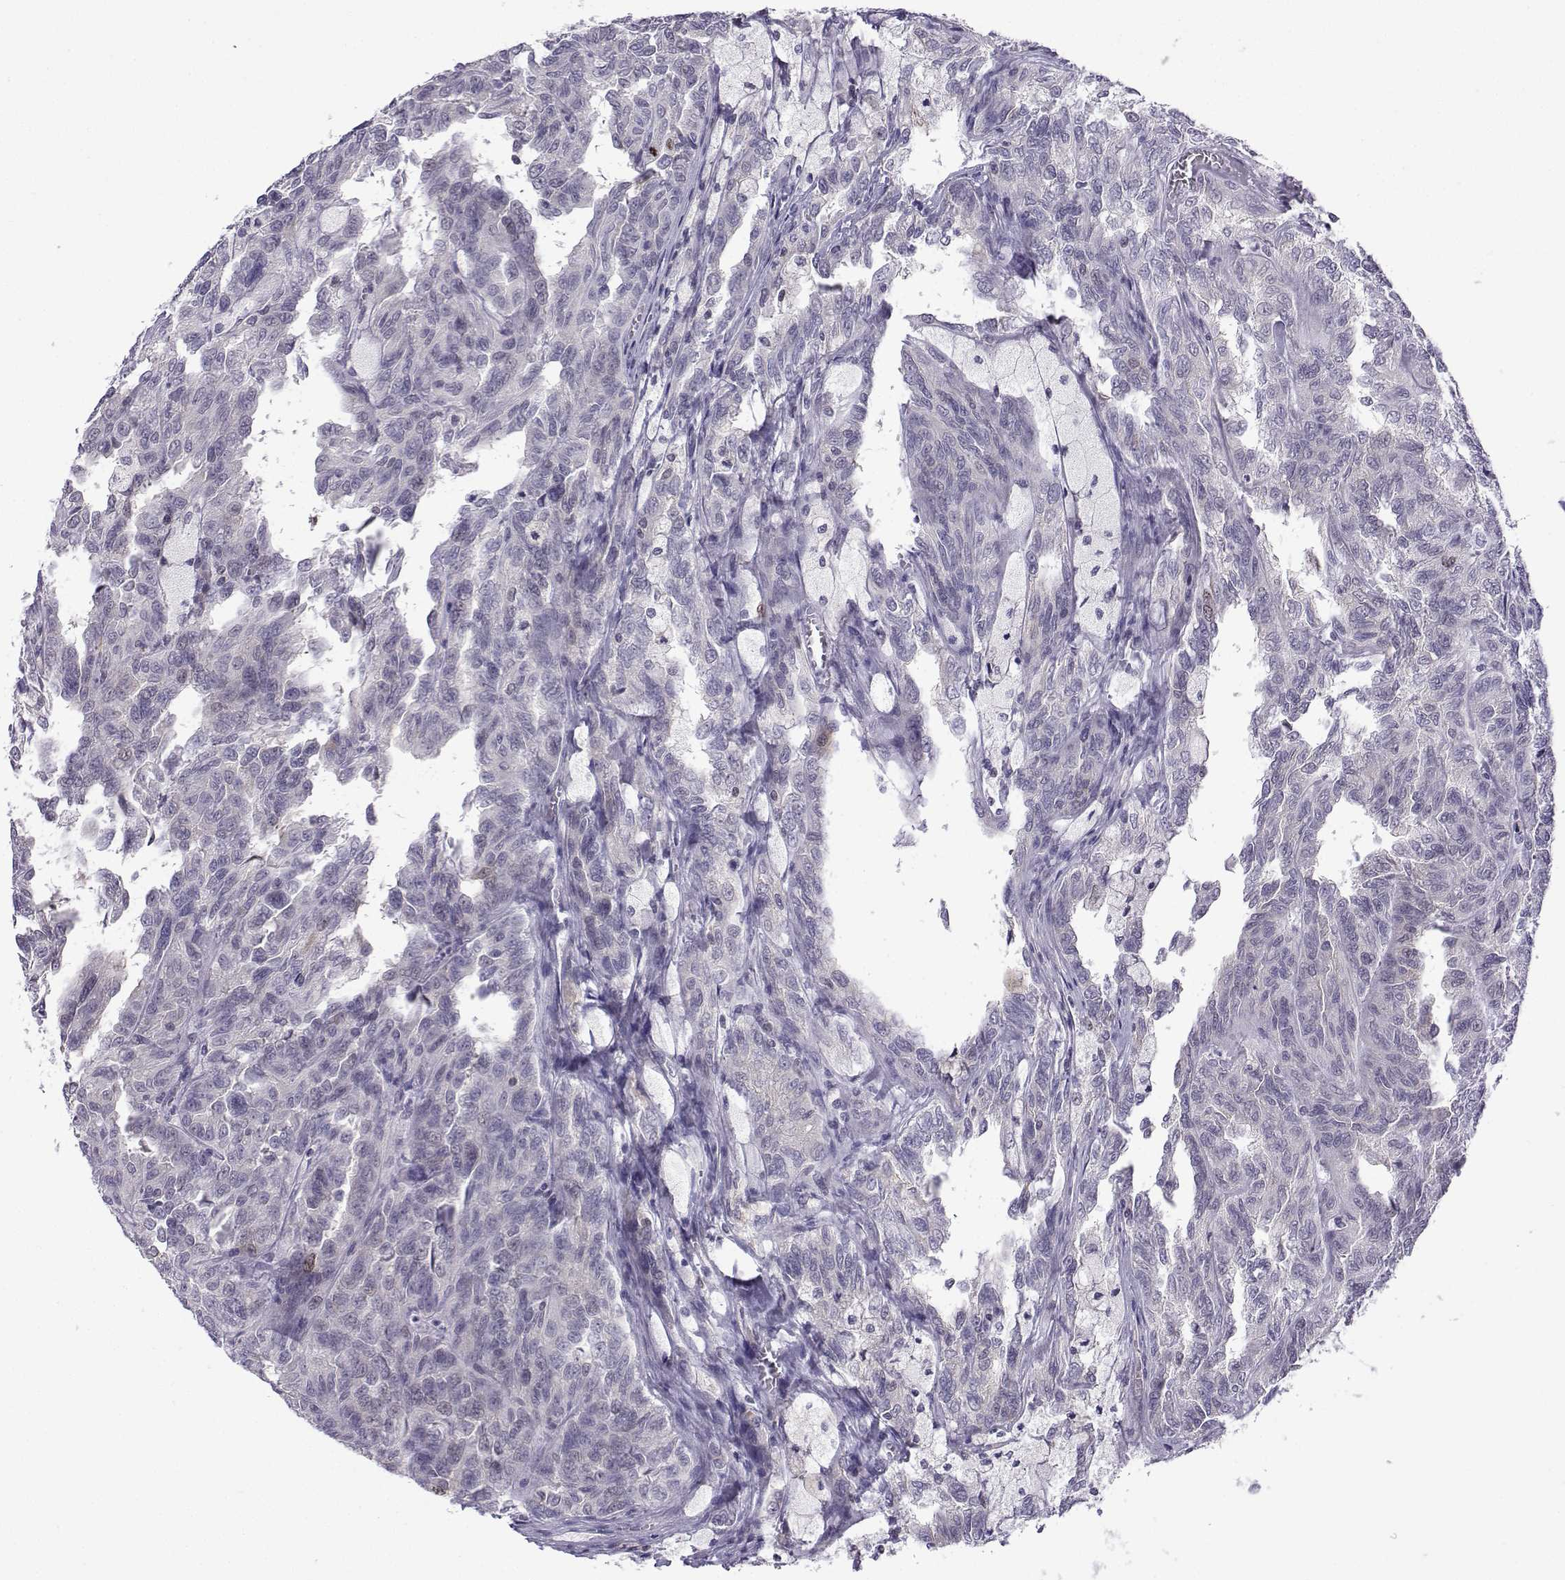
{"staining": {"intensity": "negative", "quantity": "none", "location": "none"}, "tissue": "renal cancer", "cell_type": "Tumor cells", "image_type": "cancer", "snomed": [{"axis": "morphology", "description": "Adenocarcinoma, NOS"}, {"axis": "topography", "description": "Kidney"}], "caption": "Adenocarcinoma (renal) was stained to show a protein in brown. There is no significant expression in tumor cells.", "gene": "INCENP", "patient": {"sex": "male", "age": 79}}